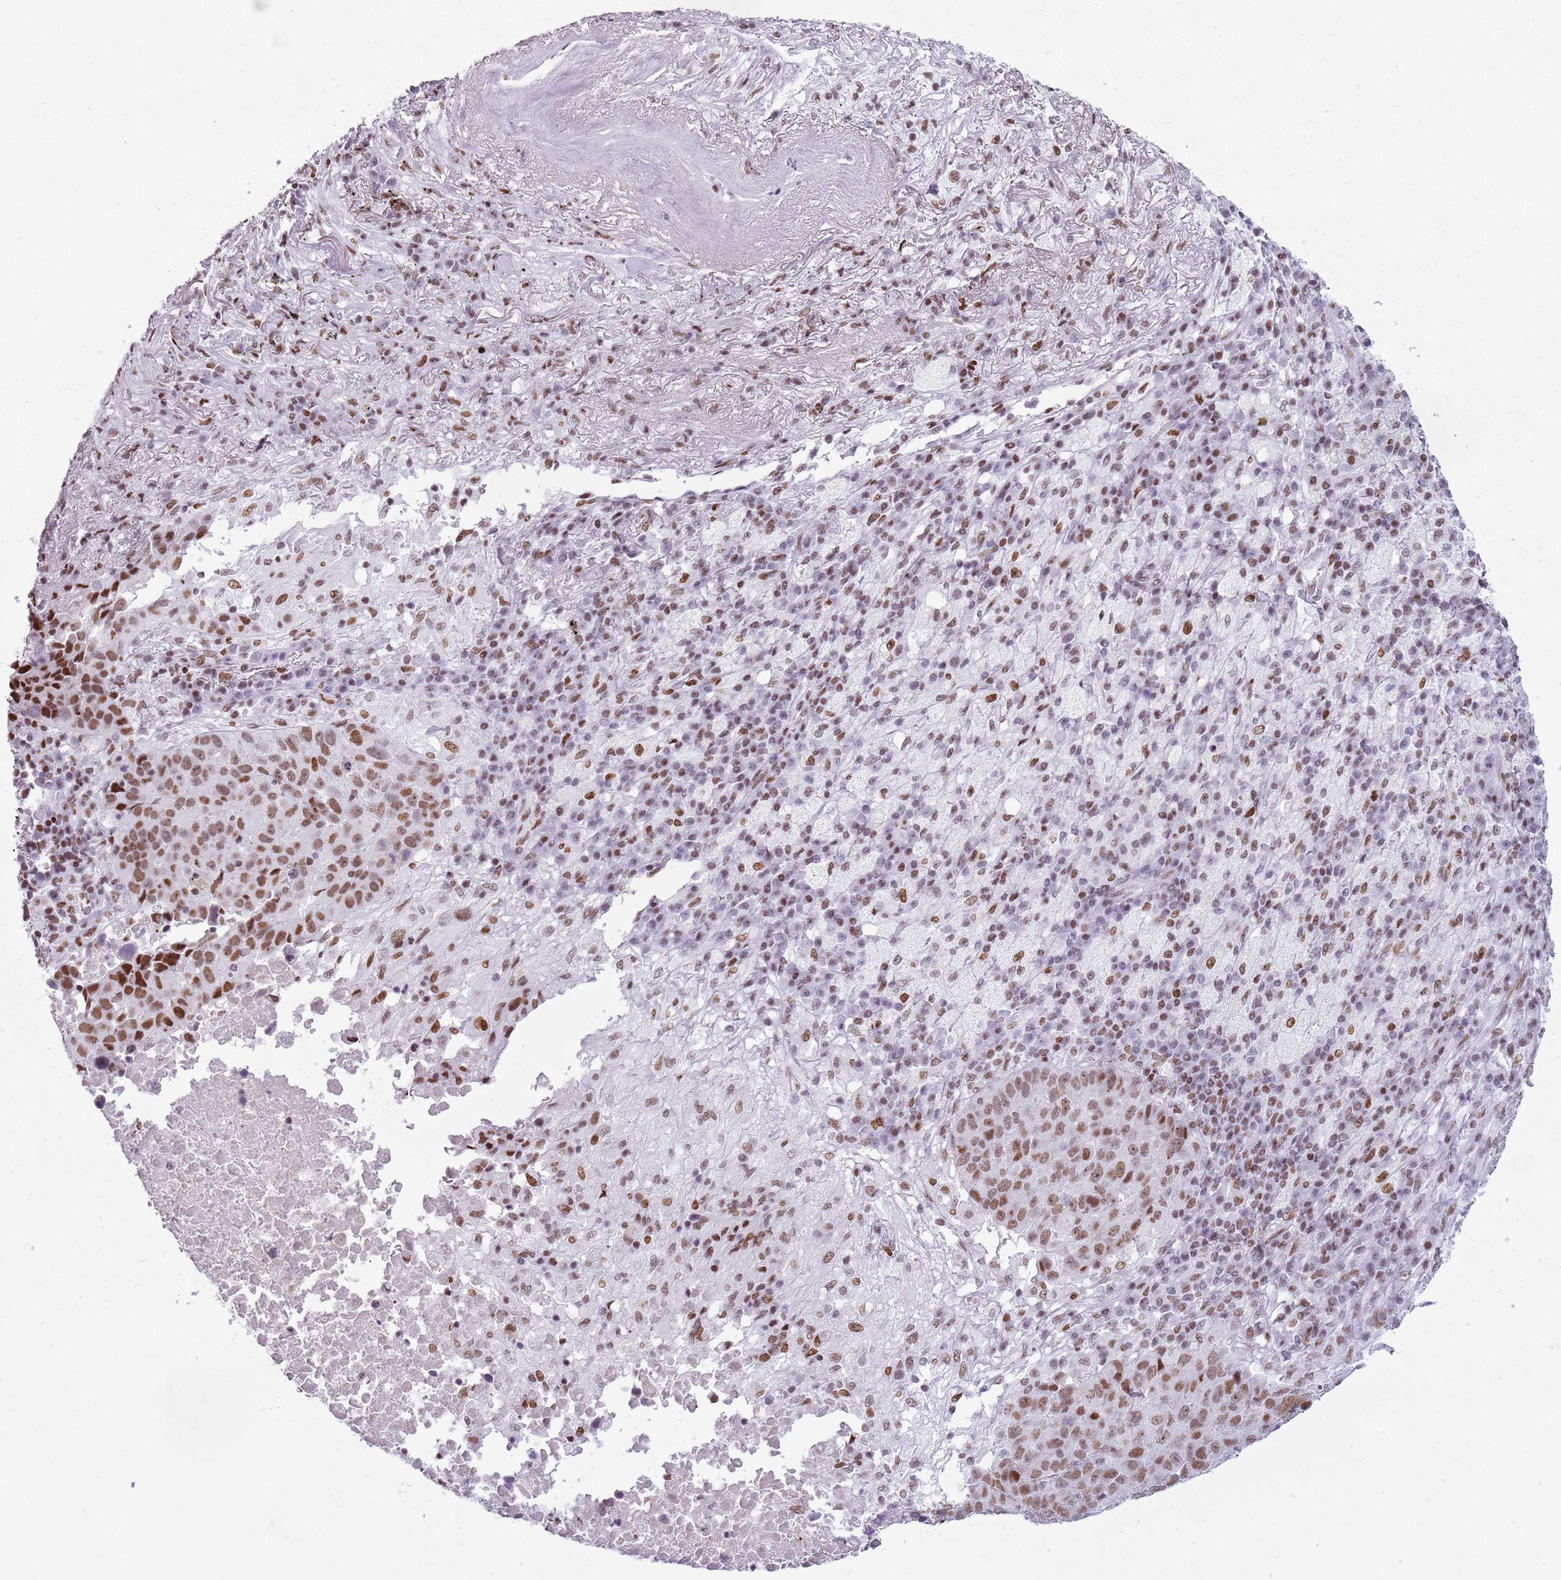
{"staining": {"intensity": "moderate", "quantity": ">75%", "location": "nuclear"}, "tissue": "lung cancer", "cell_type": "Tumor cells", "image_type": "cancer", "snomed": [{"axis": "morphology", "description": "Squamous cell carcinoma, NOS"}, {"axis": "topography", "description": "Lung"}], "caption": "Immunohistochemistry (IHC) of lung squamous cell carcinoma reveals medium levels of moderate nuclear staining in about >75% of tumor cells. (DAB (3,3'-diaminobenzidine) IHC with brightfield microscopy, high magnification).", "gene": "FAM104B", "patient": {"sex": "male", "age": 73}}